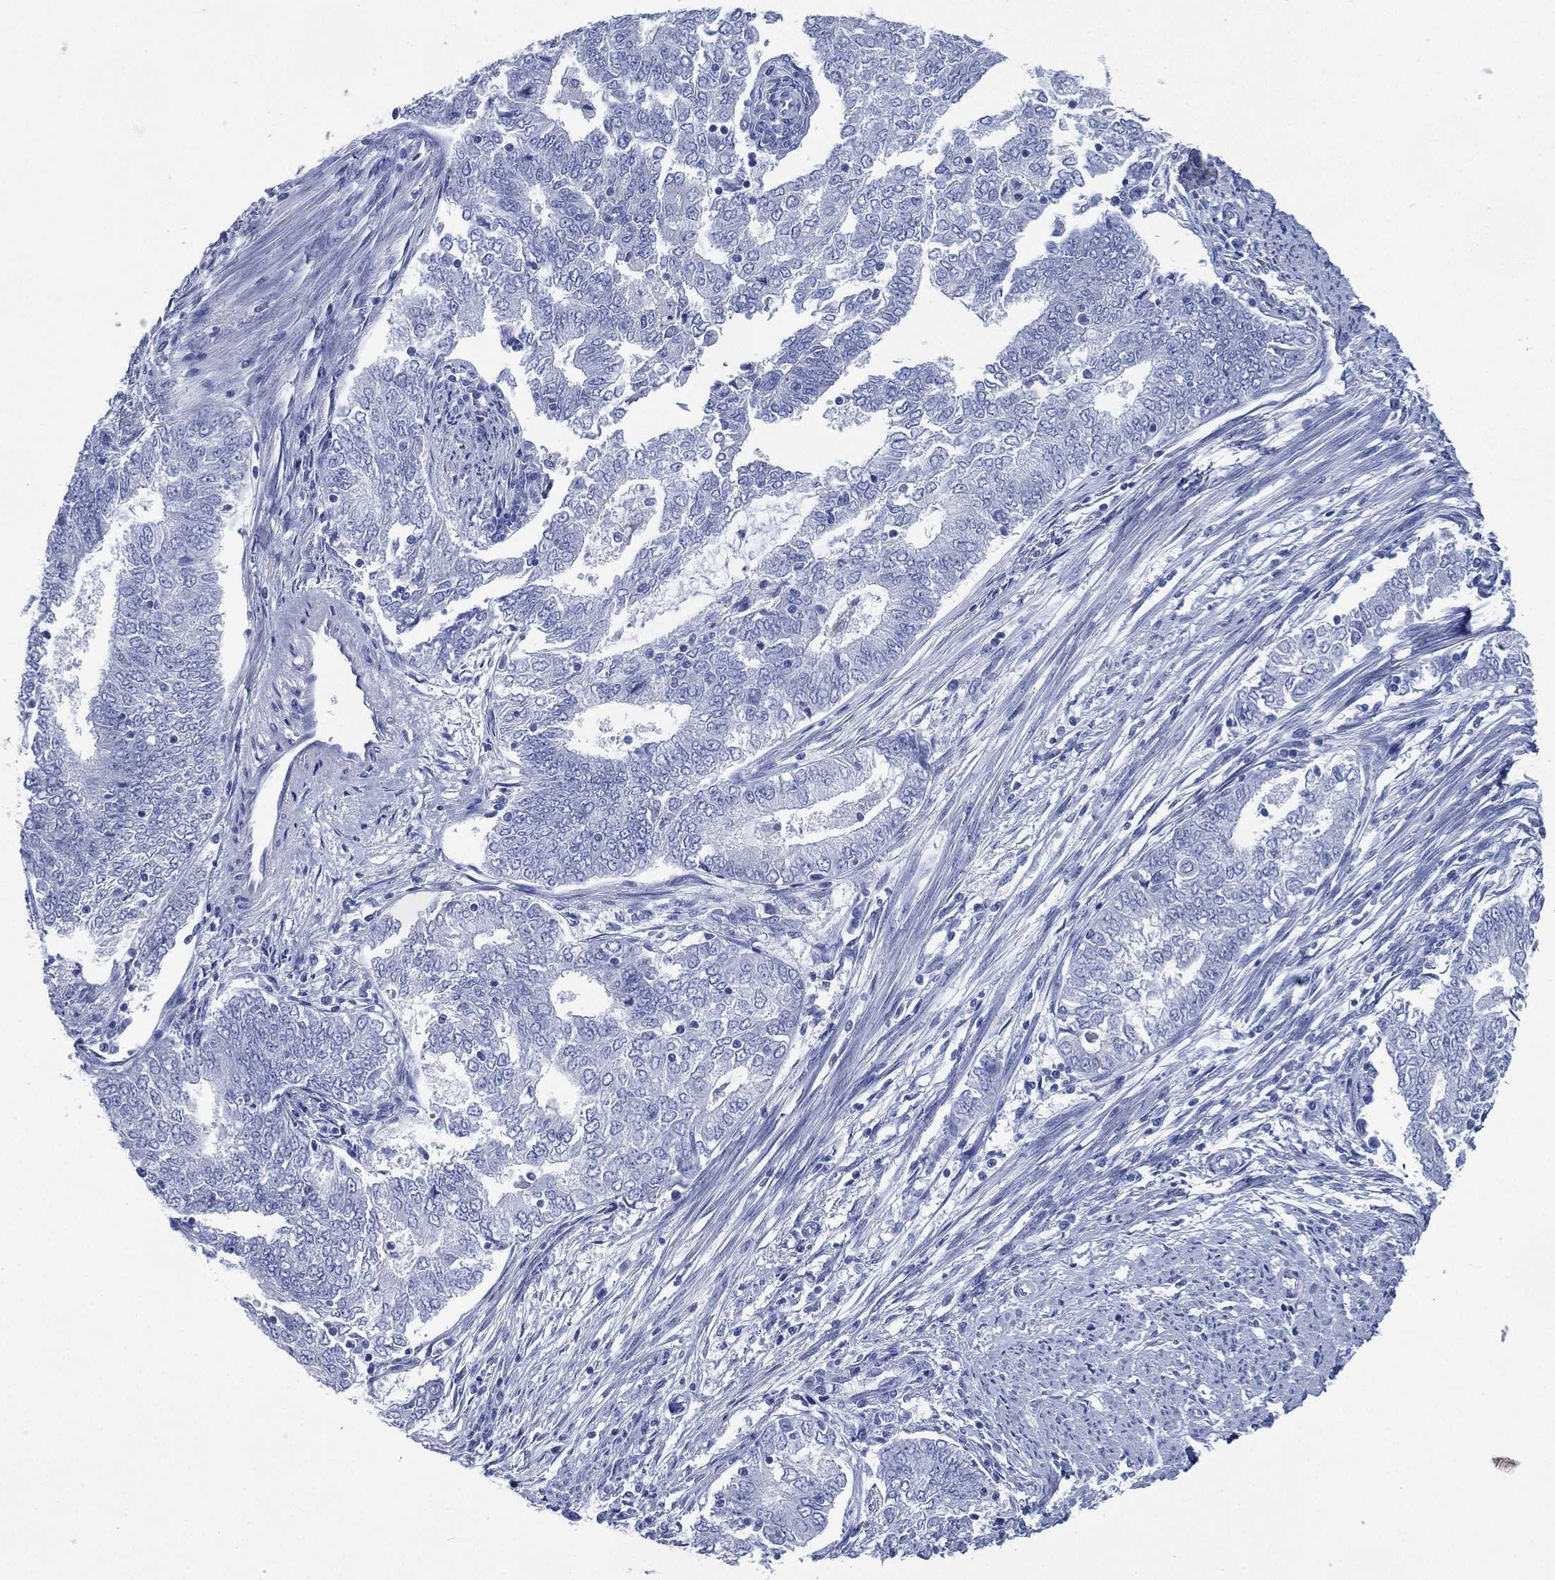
{"staining": {"intensity": "negative", "quantity": "none", "location": "none"}, "tissue": "endometrial cancer", "cell_type": "Tumor cells", "image_type": "cancer", "snomed": [{"axis": "morphology", "description": "Adenocarcinoma, NOS"}, {"axis": "topography", "description": "Endometrium"}], "caption": "This is an IHC histopathology image of human endometrial adenocarcinoma. There is no staining in tumor cells.", "gene": "SIGLECL1", "patient": {"sex": "female", "age": 62}}